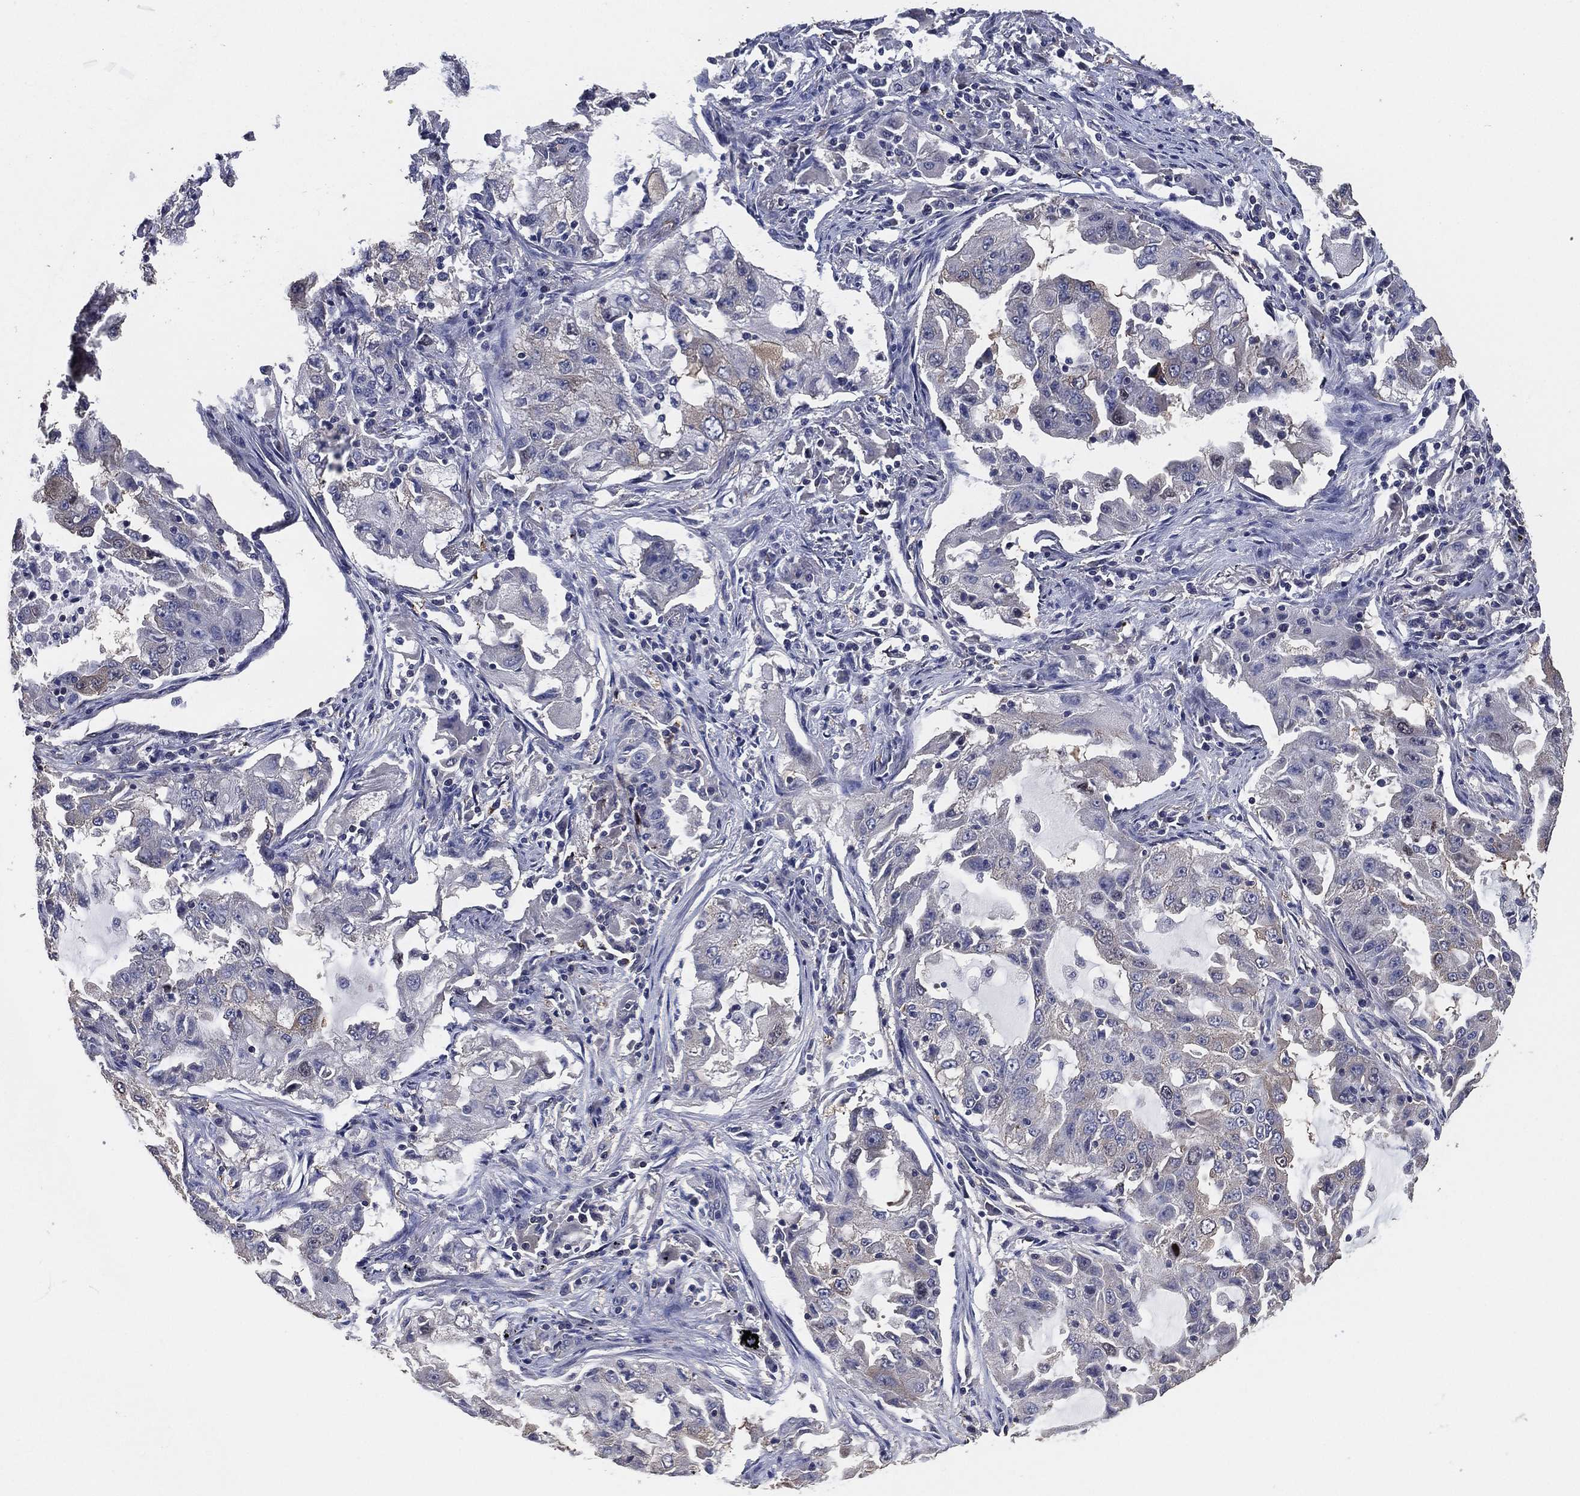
{"staining": {"intensity": "weak", "quantity": "<25%", "location": "cytoplasmic/membranous"}, "tissue": "lung cancer", "cell_type": "Tumor cells", "image_type": "cancer", "snomed": [{"axis": "morphology", "description": "Adenocarcinoma, NOS"}, {"axis": "topography", "description": "Lung"}], "caption": "Immunohistochemical staining of lung cancer demonstrates no significant staining in tumor cells. (DAB immunohistochemistry (IHC) with hematoxylin counter stain).", "gene": "KLK5", "patient": {"sex": "female", "age": 61}}